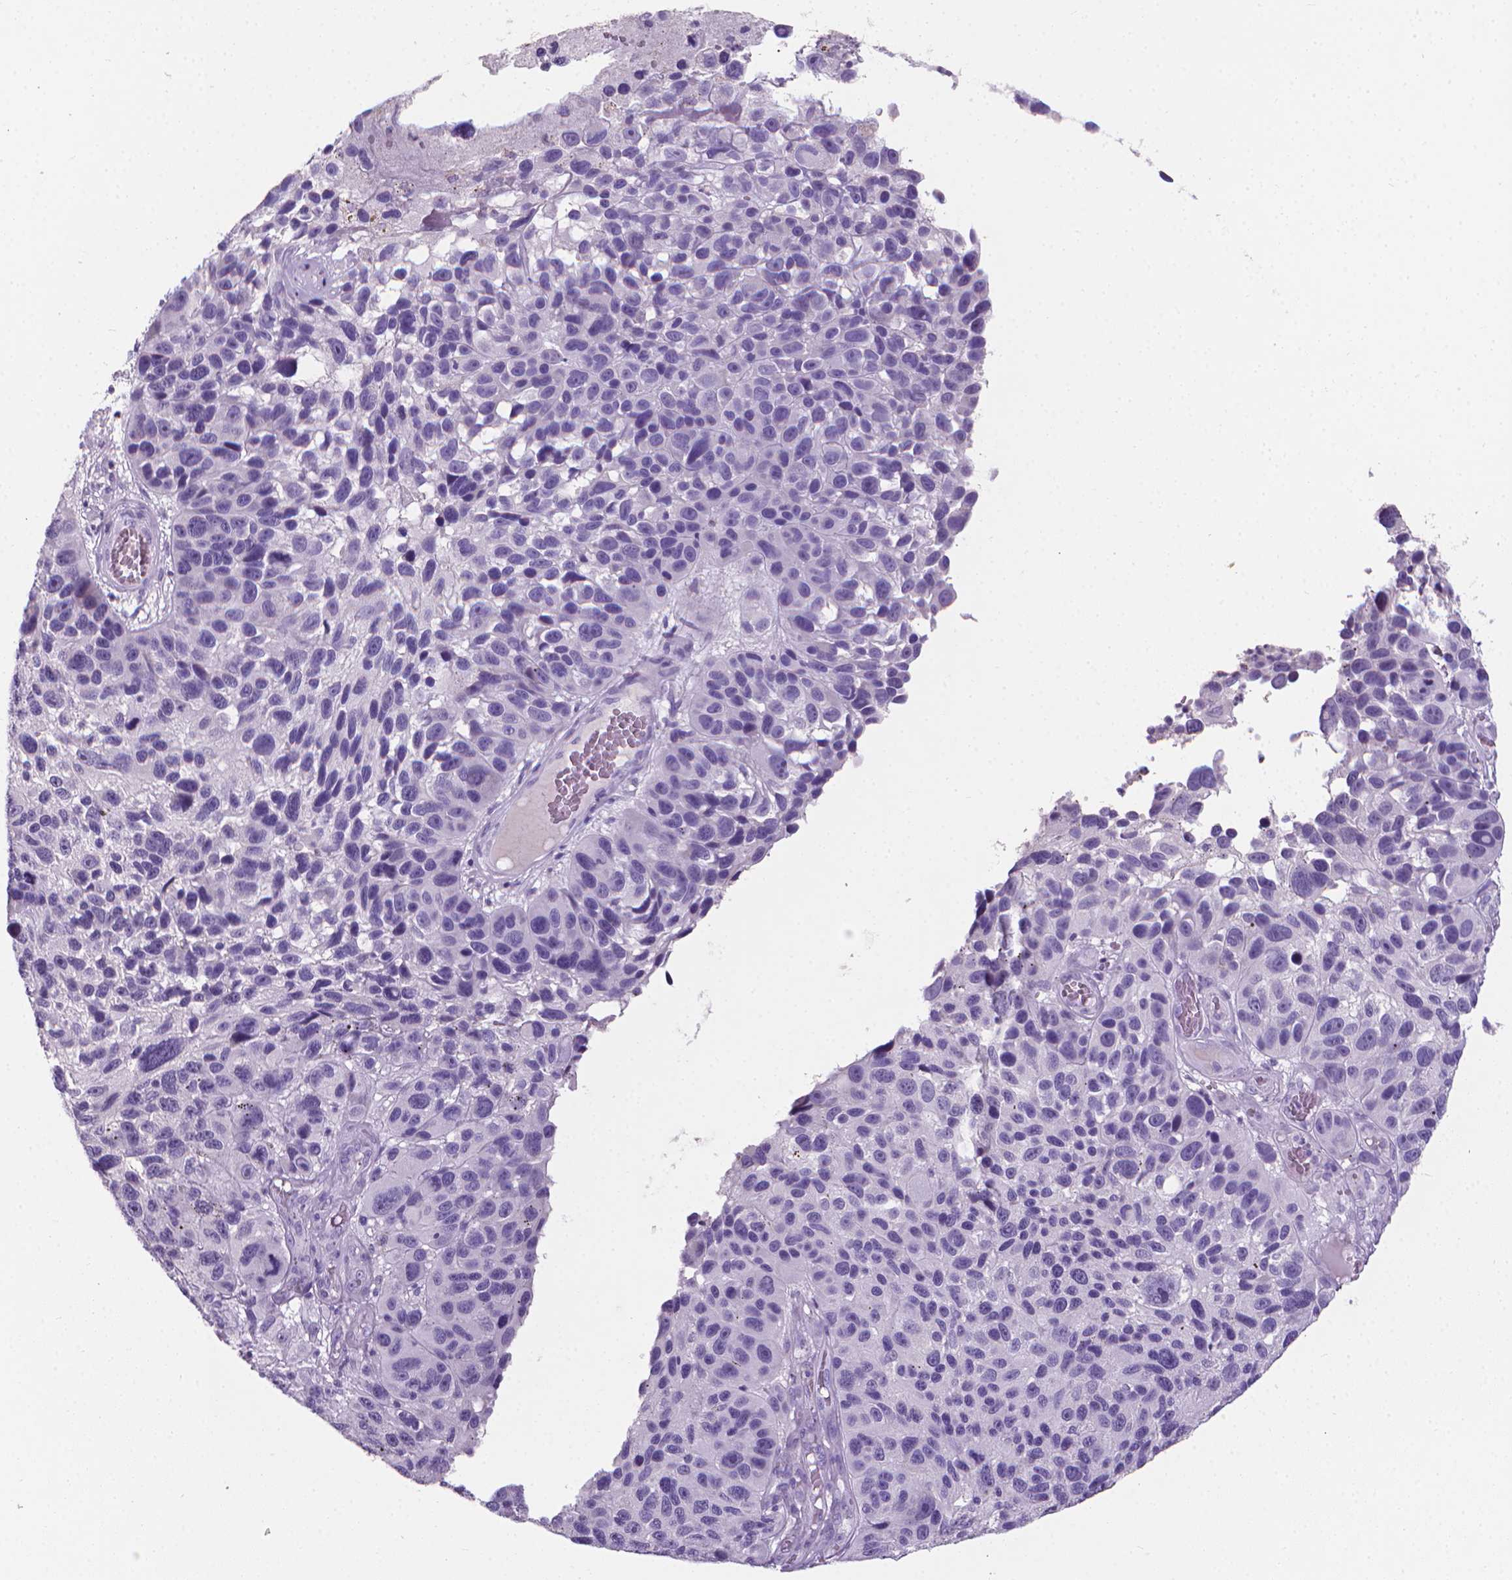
{"staining": {"intensity": "negative", "quantity": "none", "location": "none"}, "tissue": "melanoma", "cell_type": "Tumor cells", "image_type": "cancer", "snomed": [{"axis": "morphology", "description": "Malignant melanoma, NOS"}, {"axis": "topography", "description": "Skin"}], "caption": "The immunohistochemistry (IHC) photomicrograph has no significant staining in tumor cells of melanoma tissue.", "gene": "XPNPEP2", "patient": {"sex": "male", "age": 53}}